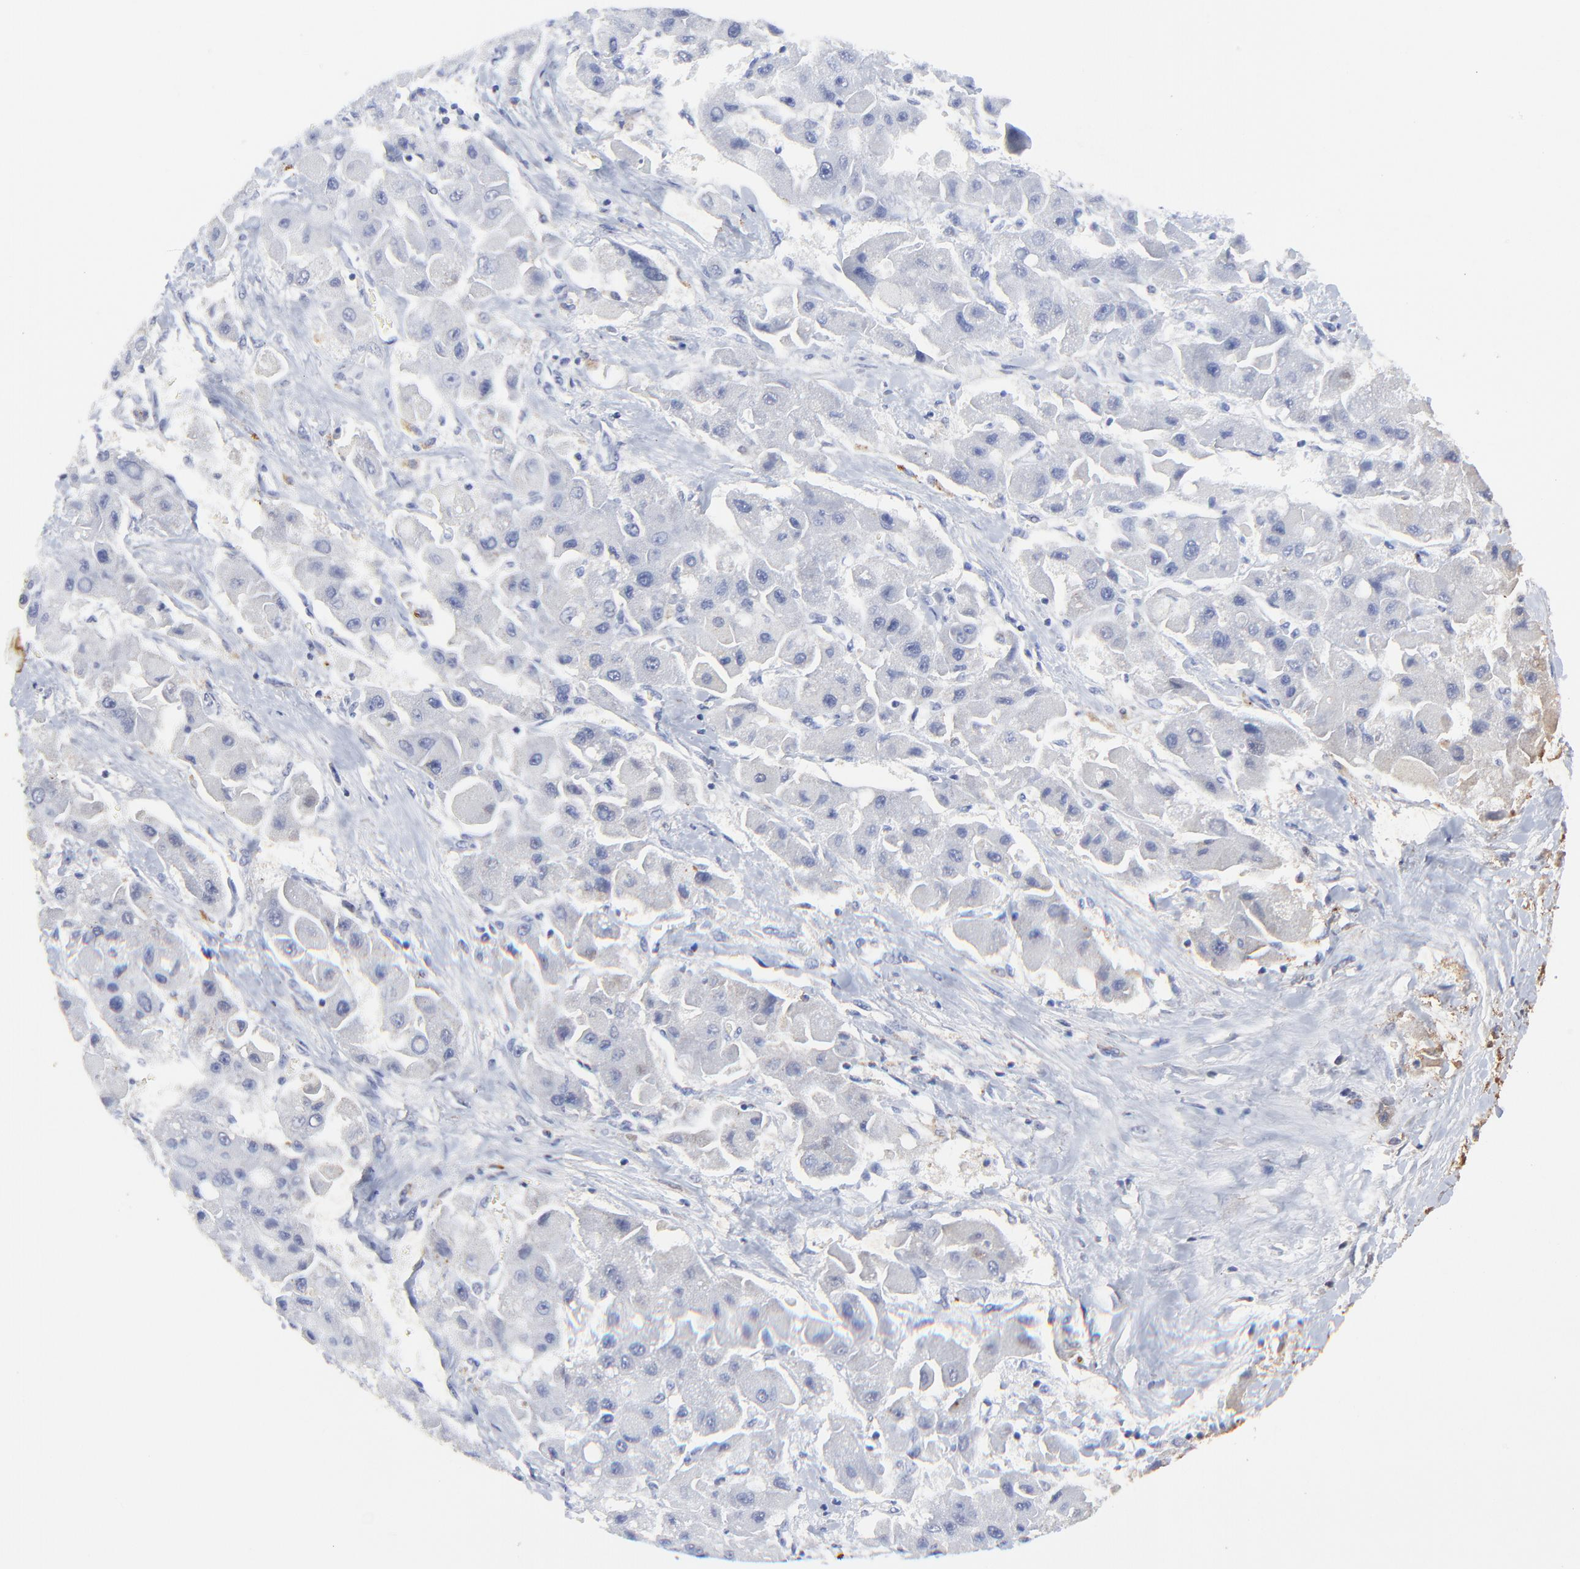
{"staining": {"intensity": "weak", "quantity": ">75%", "location": "cytoplasmic/membranous"}, "tissue": "liver cancer", "cell_type": "Tumor cells", "image_type": "cancer", "snomed": [{"axis": "morphology", "description": "Carcinoma, Hepatocellular, NOS"}, {"axis": "topography", "description": "Liver"}], "caption": "This is an image of immunohistochemistry (IHC) staining of hepatocellular carcinoma (liver), which shows weak positivity in the cytoplasmic/membranous of tumor cells.", "gene": "LGALS3", "patient": {"sex": "male", "age": 24}}